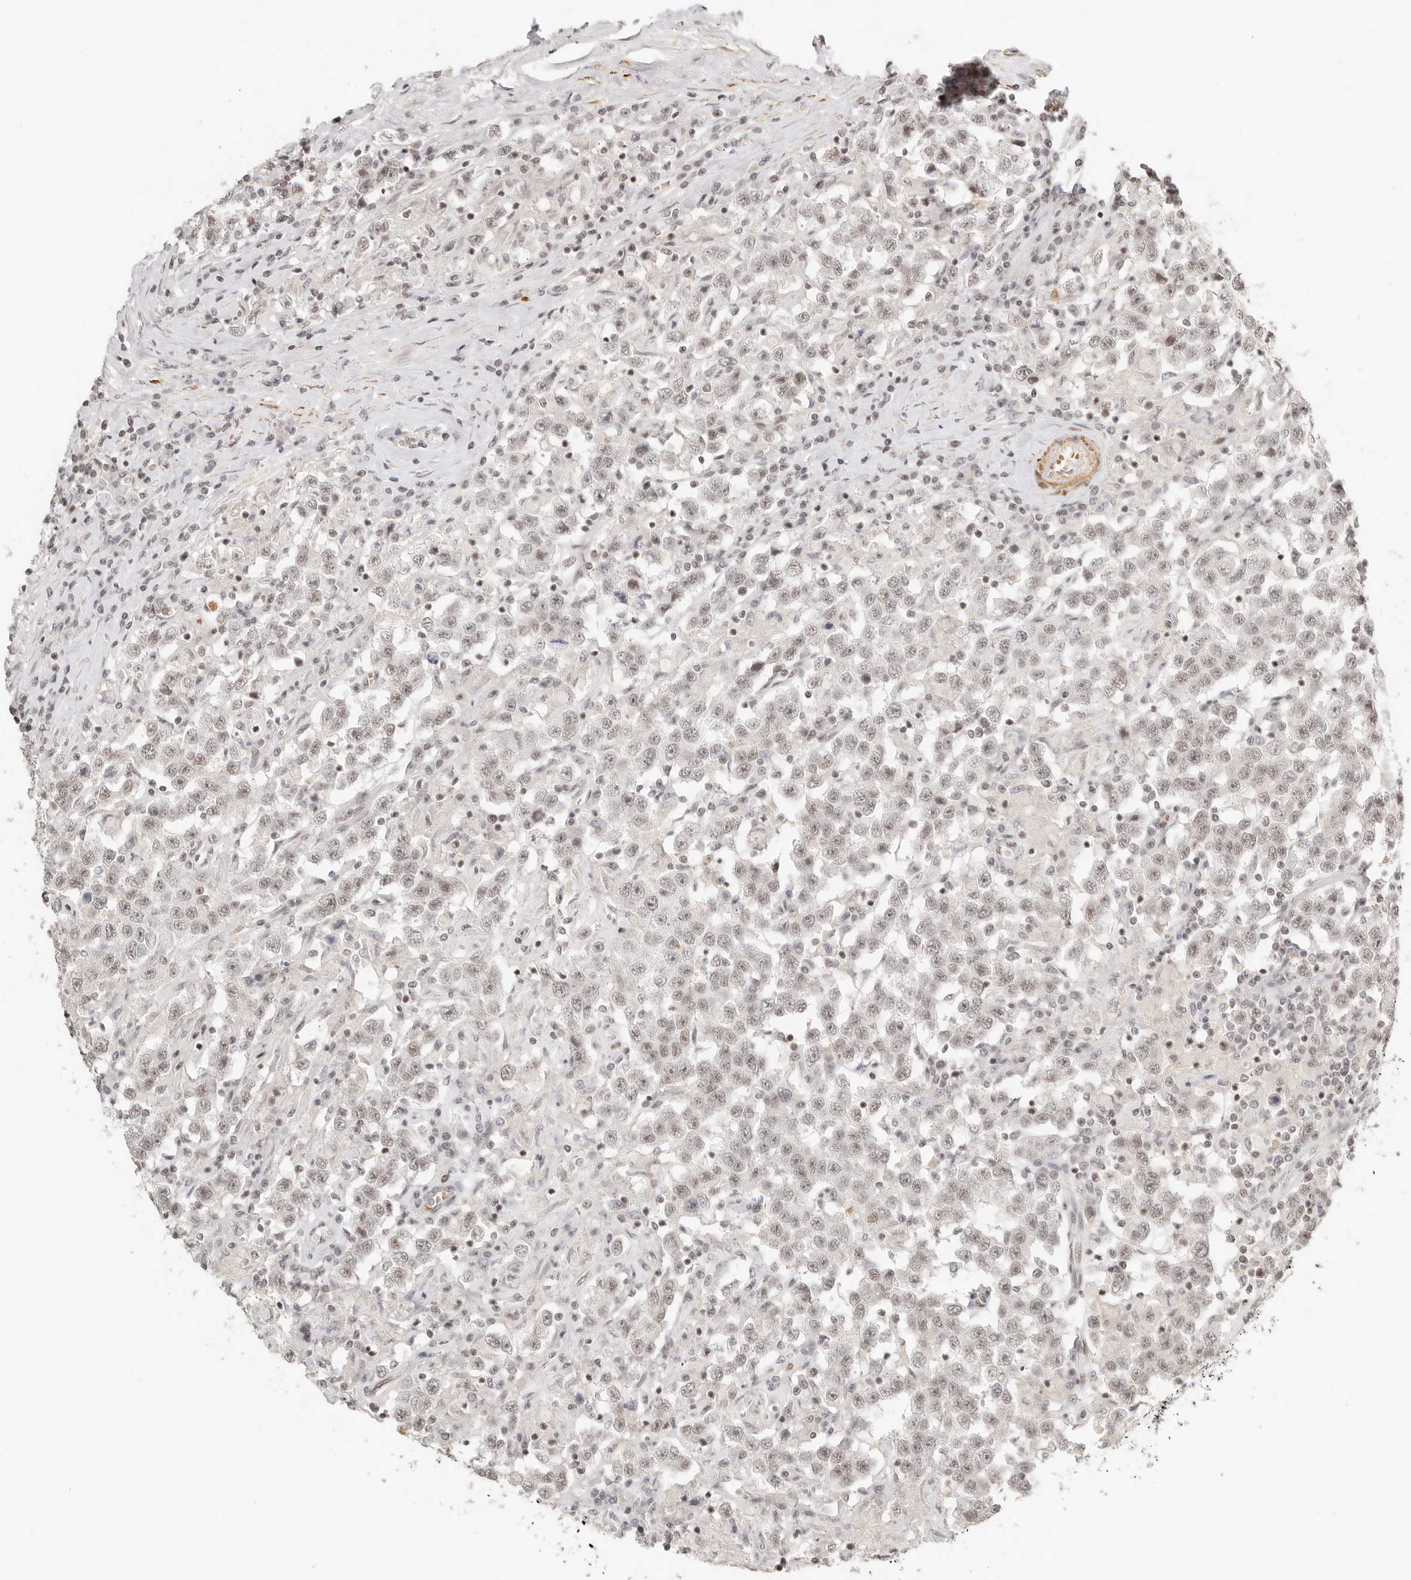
{"staining": {"intensity": "weak", "quantity": "25%-75%", "location": "nuclear"}, "tissue": "testis cancer", "cell_type": "Tumor cells", "image_type": "cancer", "snomed": [{"axis": "morphology", "description": "Seminoma, NOS"}, {"axis": "topography", "description": "Testis"}], "caption": "An immunohistochemistry (IHC) micrograph of tumor tissue is shown. Protein staining in brown shows weak nuclear positivity in seminoma (testis) within tumor cells.", "gene": "GABPA", "patient": {"sex": "male", "age": 41}}